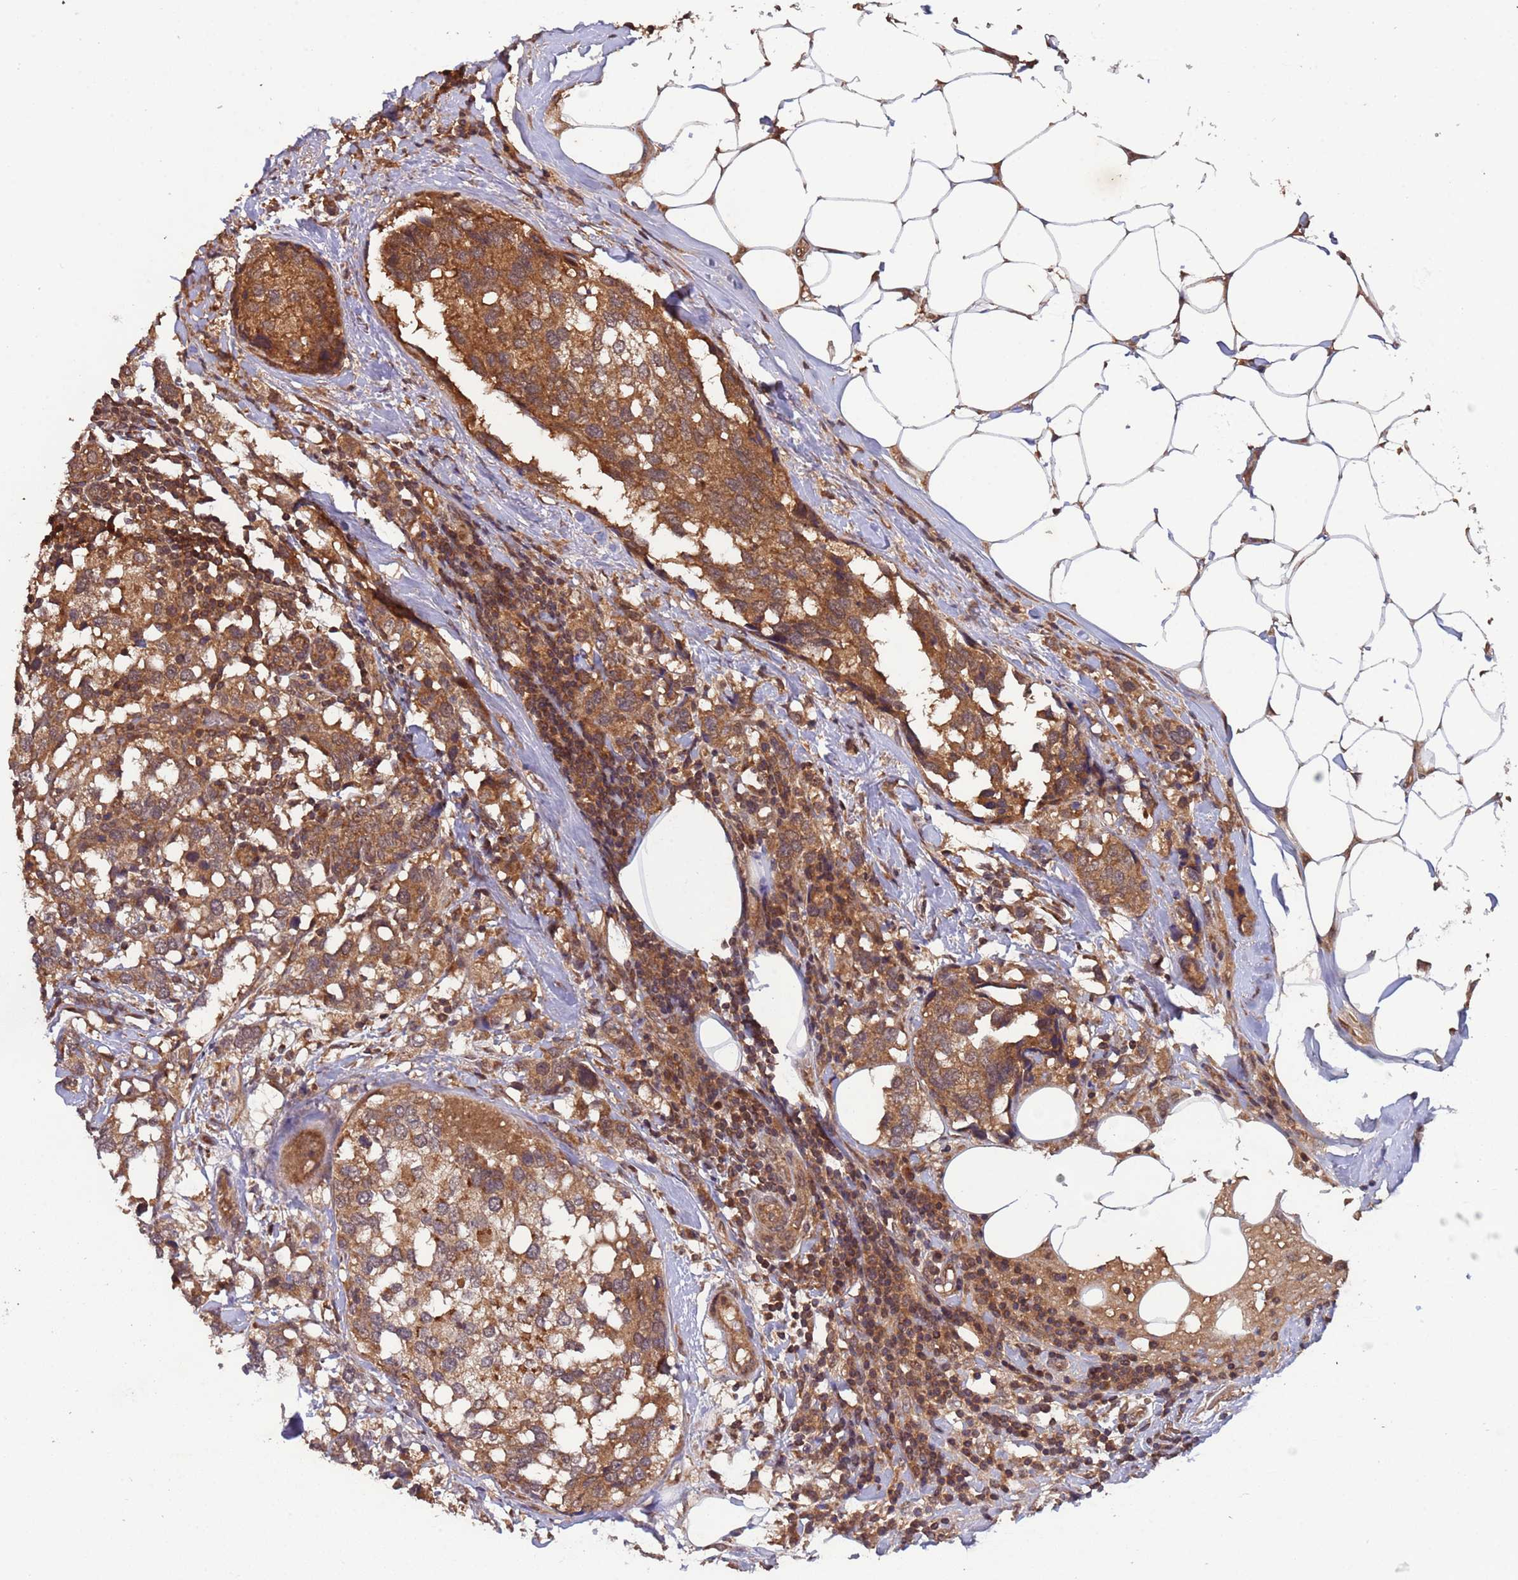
{"staining": {"intensity": "moderate", "quantity": ">75%", "location": "cytoplasmic/membranous"}, "tissue": "breast cancer", "cell_type": "Tumor cells", "image_type": "cancer", "snomed": [{"axis": "morphology", "description": "Lobular carcinoma"}, {"axis": "topography", "description": "Breast"}], "caption": "A photomicrograph of human breast lobular carcinoma stained for a protein shows moderate cytoplasmic/membranous brown staining in tumor cells.", "gene": "ERI1", "patient": {"sex": "female", "age": 59}}